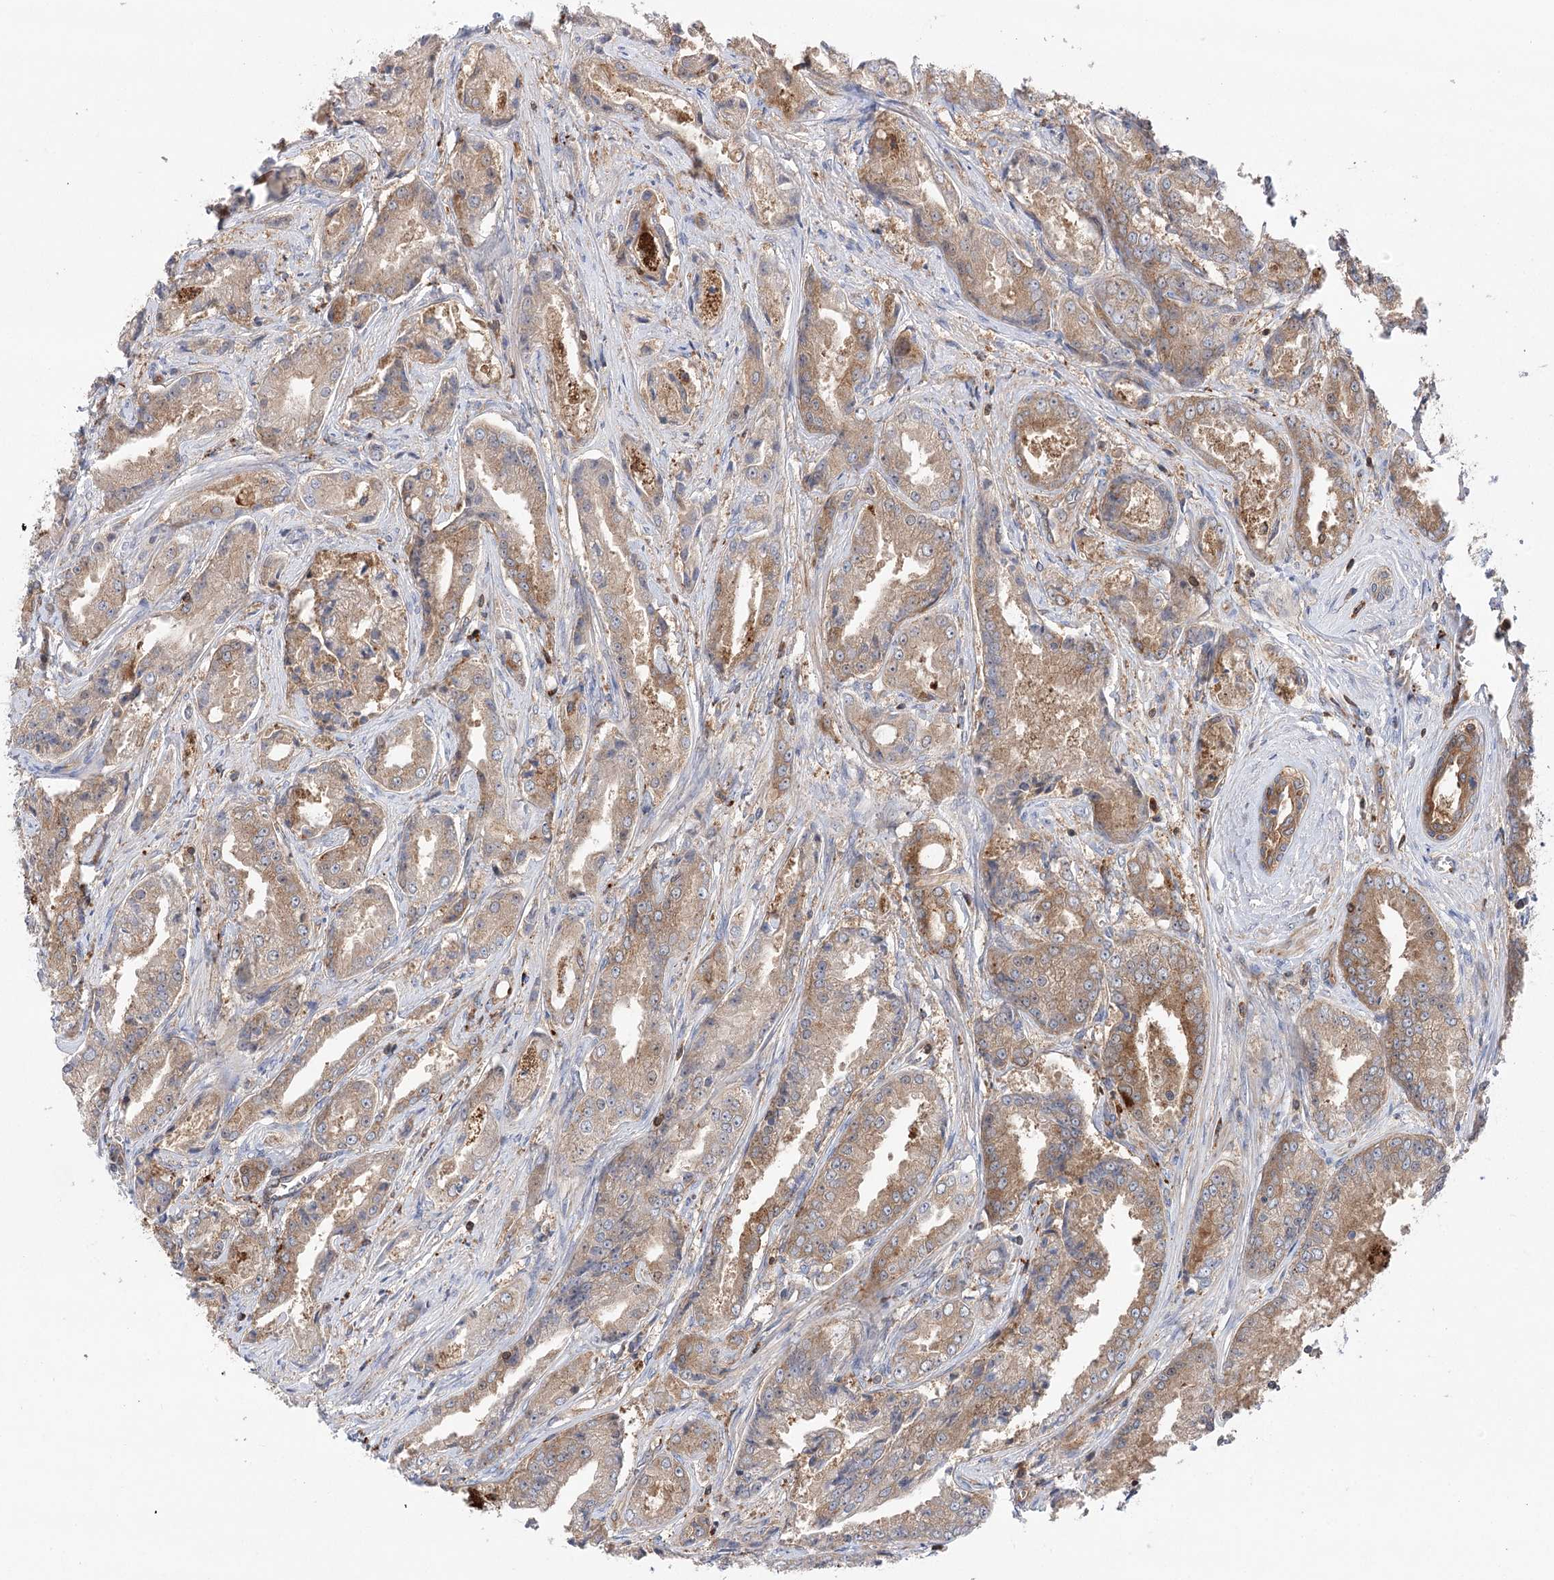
{"staining": {"intensity": "moderate", "quantity": "25%-75%", "location": "cytoplasmic/membranous"}, "tissue": "prostate cancer", "cell_type": "Tumor cells", "image_type": "cancer", "snomed": [{"axis": "morphology", "description": "Adenocarcinoma, High grade"}, {"axis": "topography", "description": "Prostate"}], "caption": "Adenocarcinoma (high-grade) (prostate) stained for a protein displays moderate cytoplasmic/membranous positivity in tumor cells. (DAB (3,3'-diaminobenzidine) IHC, brown staining for protein, blue staining for nuclei).", "gene": "VPS37B", "patient": {"sex": "male", "age": 72}}